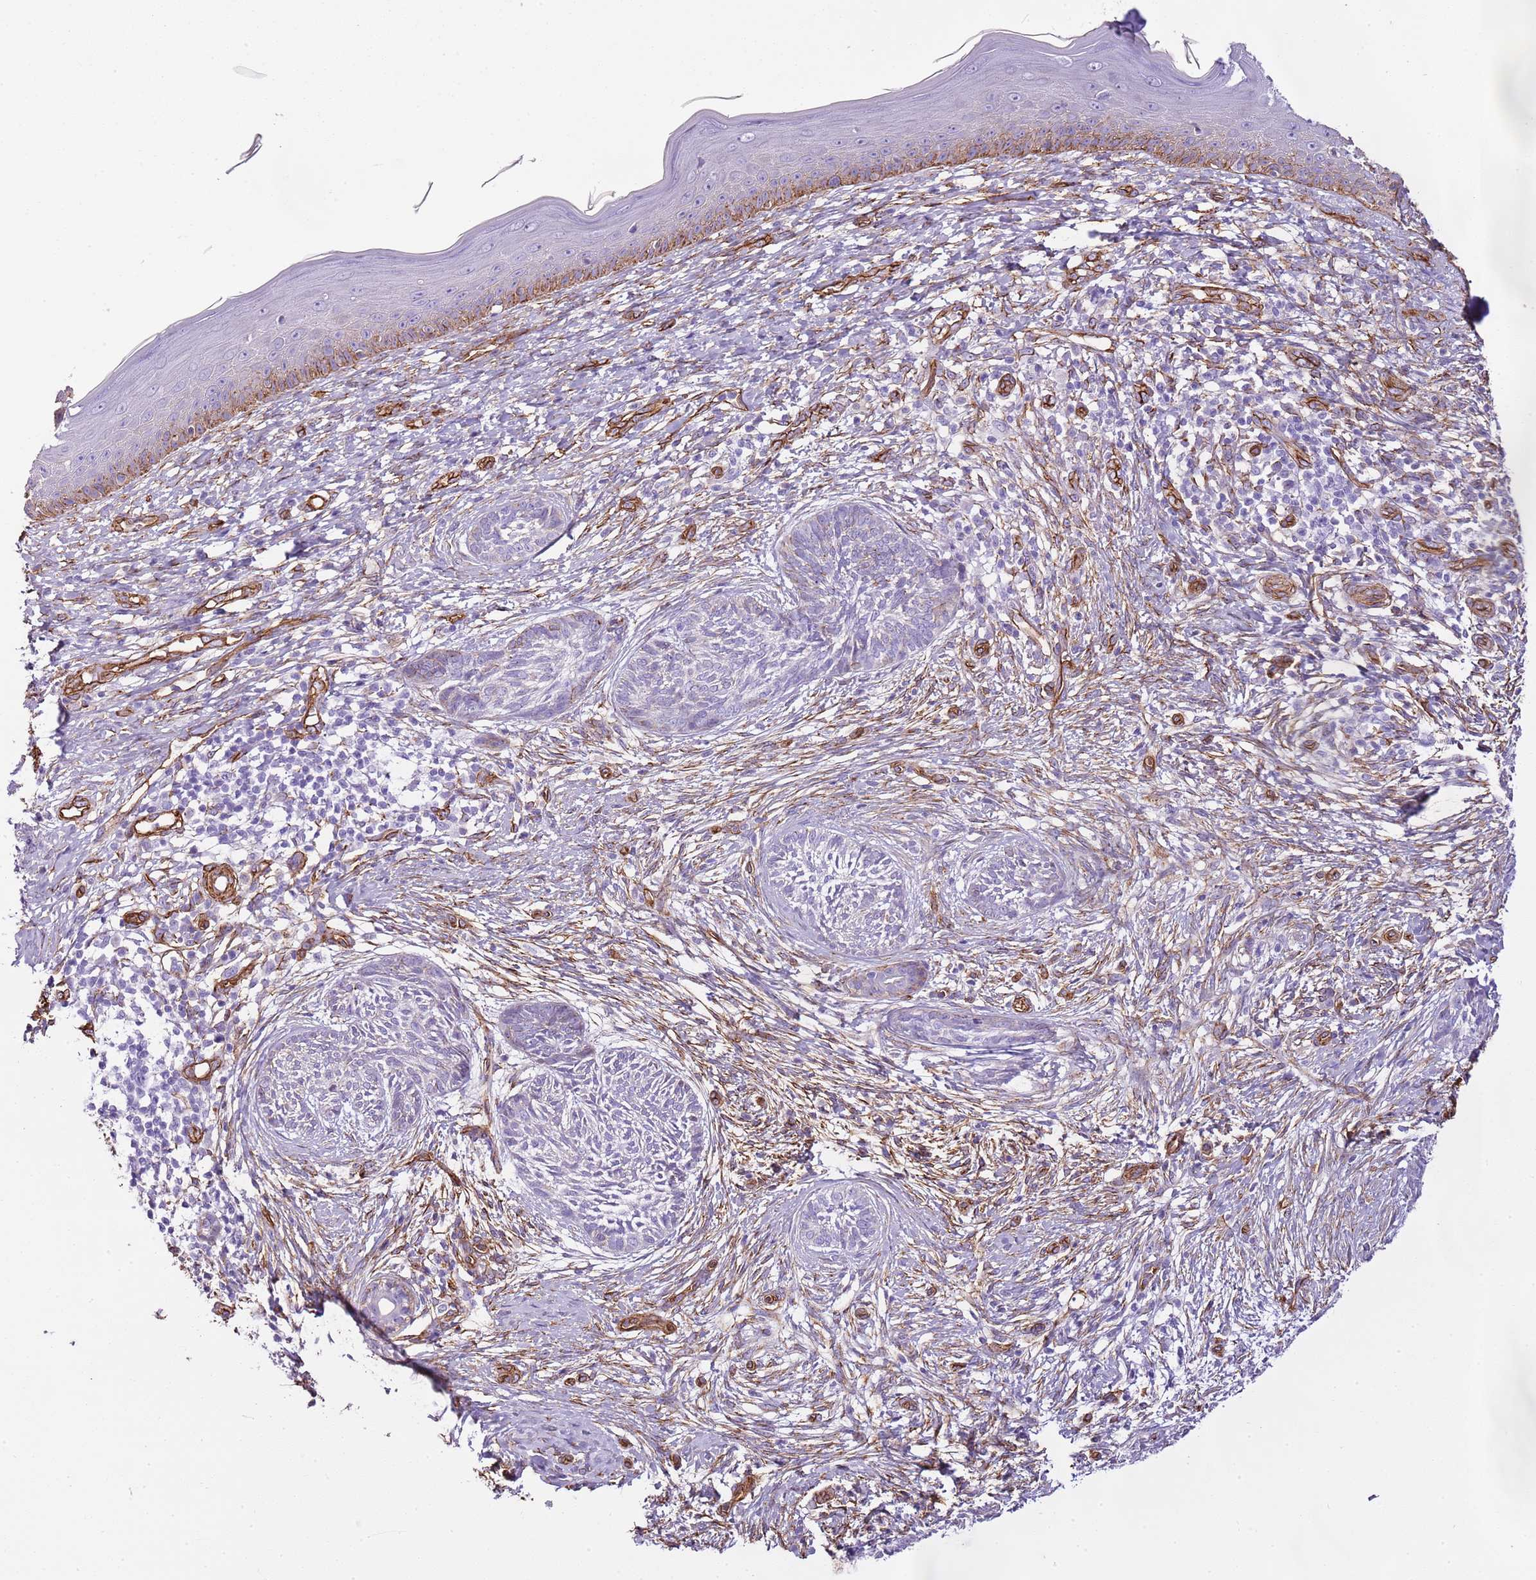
{"staining": {"intensity": "negative", "quantity": "none", "location": "none"}, "tissue": "skin cancer", "cell_type": "Tumor cells", "image_type": "cancer", "snomed": [{"axis": "morphology", "description": "Basal cell carcinoma"}, {"axis": "topography", "description": "Skin"}], "caption": "This image is of basal cell carcinoma (skin) stained with immunohistochemistry to label a protein in brown with the nuclei are counter-stained blue. There is no positivity in tumor cells. (Brightfield microscopy of DAB IHC at high magnification).", "gene": "CTDSPL", "patient": {"sex": "male", "age": 73}}